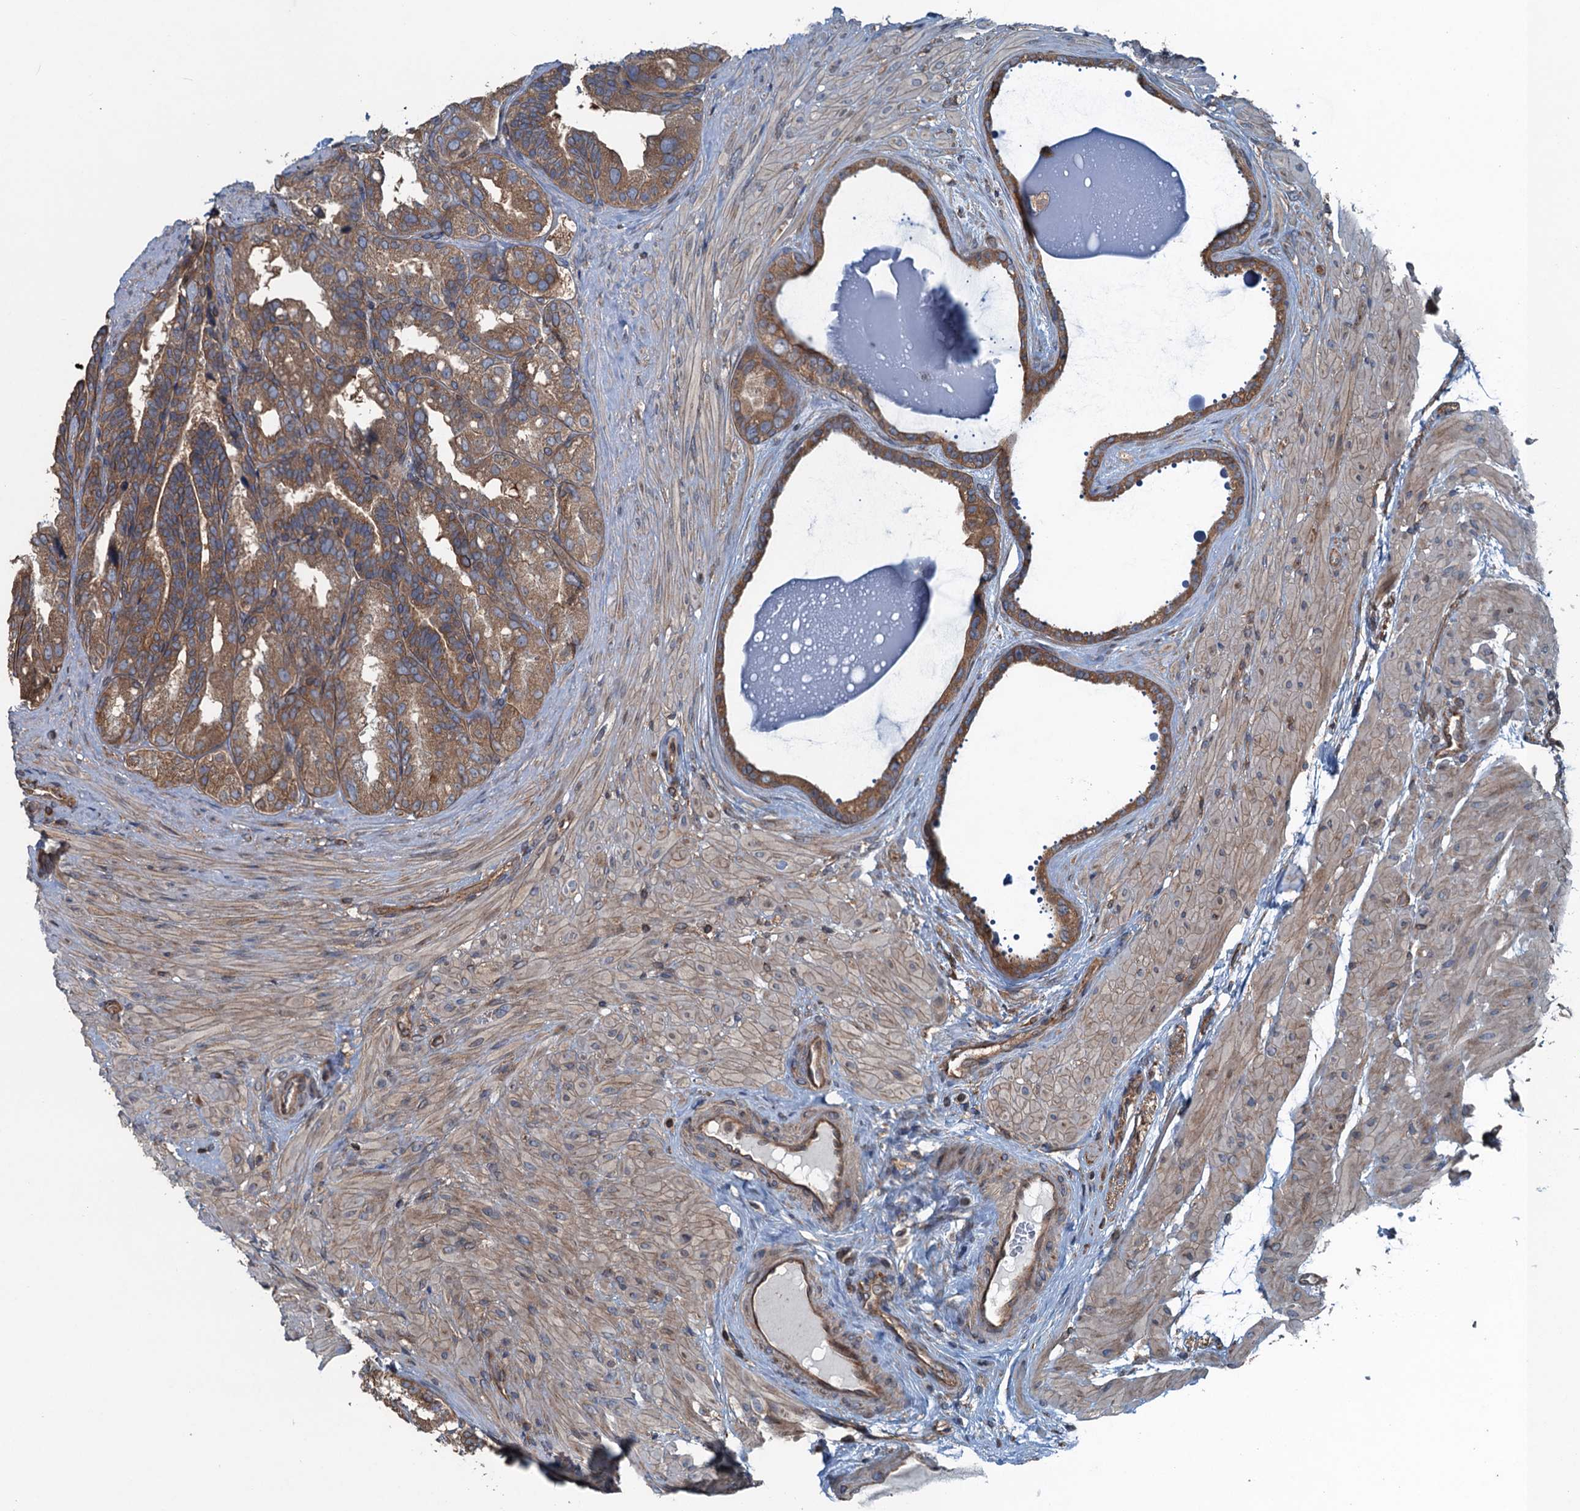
{"staining": {"intensity": "moderate", "quantity": ">75%", "location": "cytoplasmic/membranous"}, "tissue": "seminal vesicle", "cell_type": "Glandular cells", "image_type": "normal", "snomed": [{"axis": "morphology", "description": "Normal tissue, NOS"}, {"axis": "topography", "description": "Seminal veicle"}, {"axis": "topography", "description": "Peripheral nerve tissue"}], "caption": "Immunohistochemical staining of unremarkable seminal vesicle displays >75% levels of moderate cytoplasmic/membranous protein staining in approximately >75% of glandular cells. (Stains: DAB in brown, nuclei in blue, Microscopy: brightfield microscopy at high magnification).", "gene": "TRAPPC8", "patient": {"sex": "male", "age": 63}}